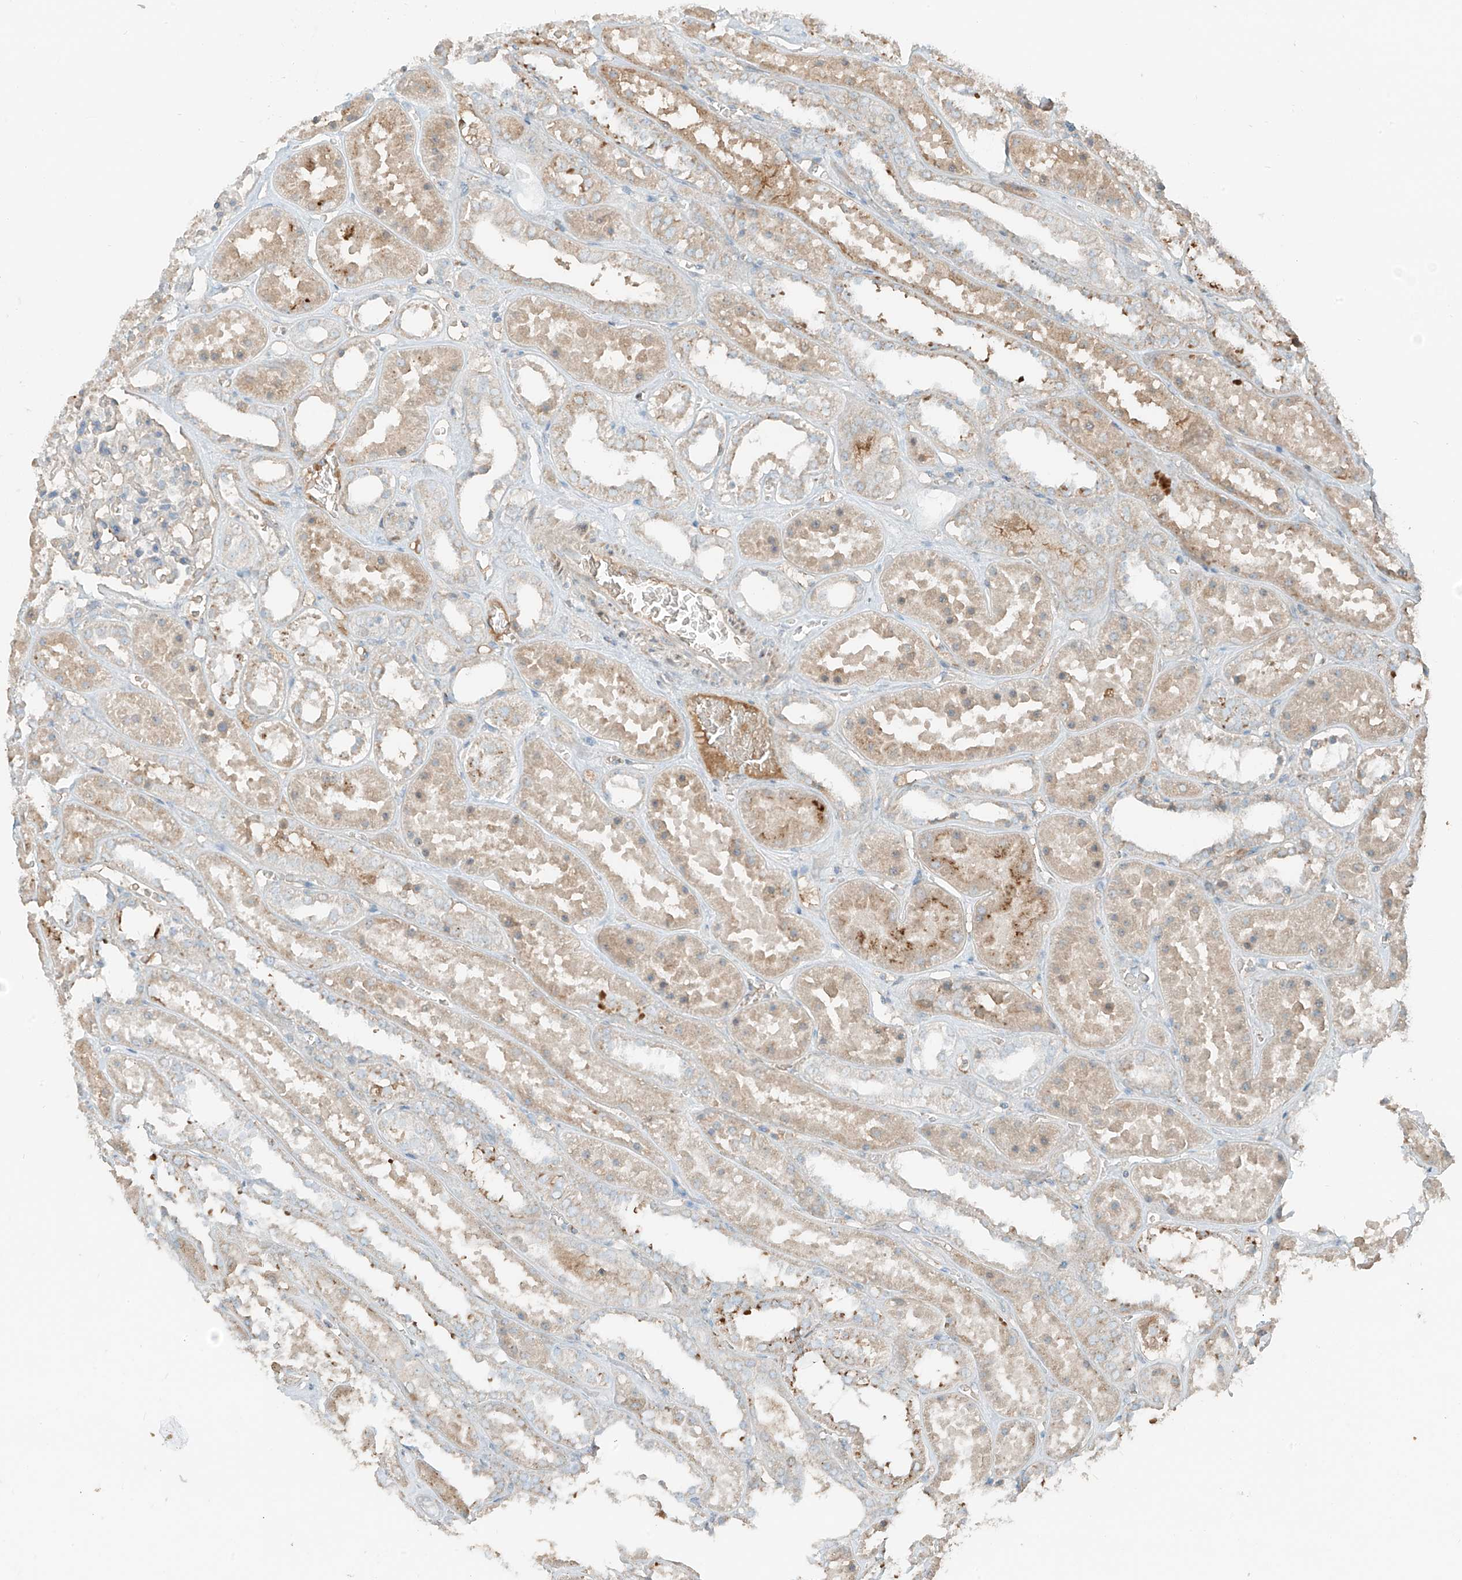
{"staining": {"intensity": "weak", "quantity": "<25%", "location": "cytoplasmic/membranous"}, "tissue": "kidney", "cell_type": "Cells in glomeruli", "image_type": "normal", "snomed": [{"axis": "morphology", "description": "Normal tissue, NOS"}, {"axis": "topography", "description": "Kidney"}], "caption": "Protein analysis of normal kidney demonstrates no significant positivity in cells in glomeruli.", "gene": "FSTL1", "patient": {"sex": "female", "age": 41}}